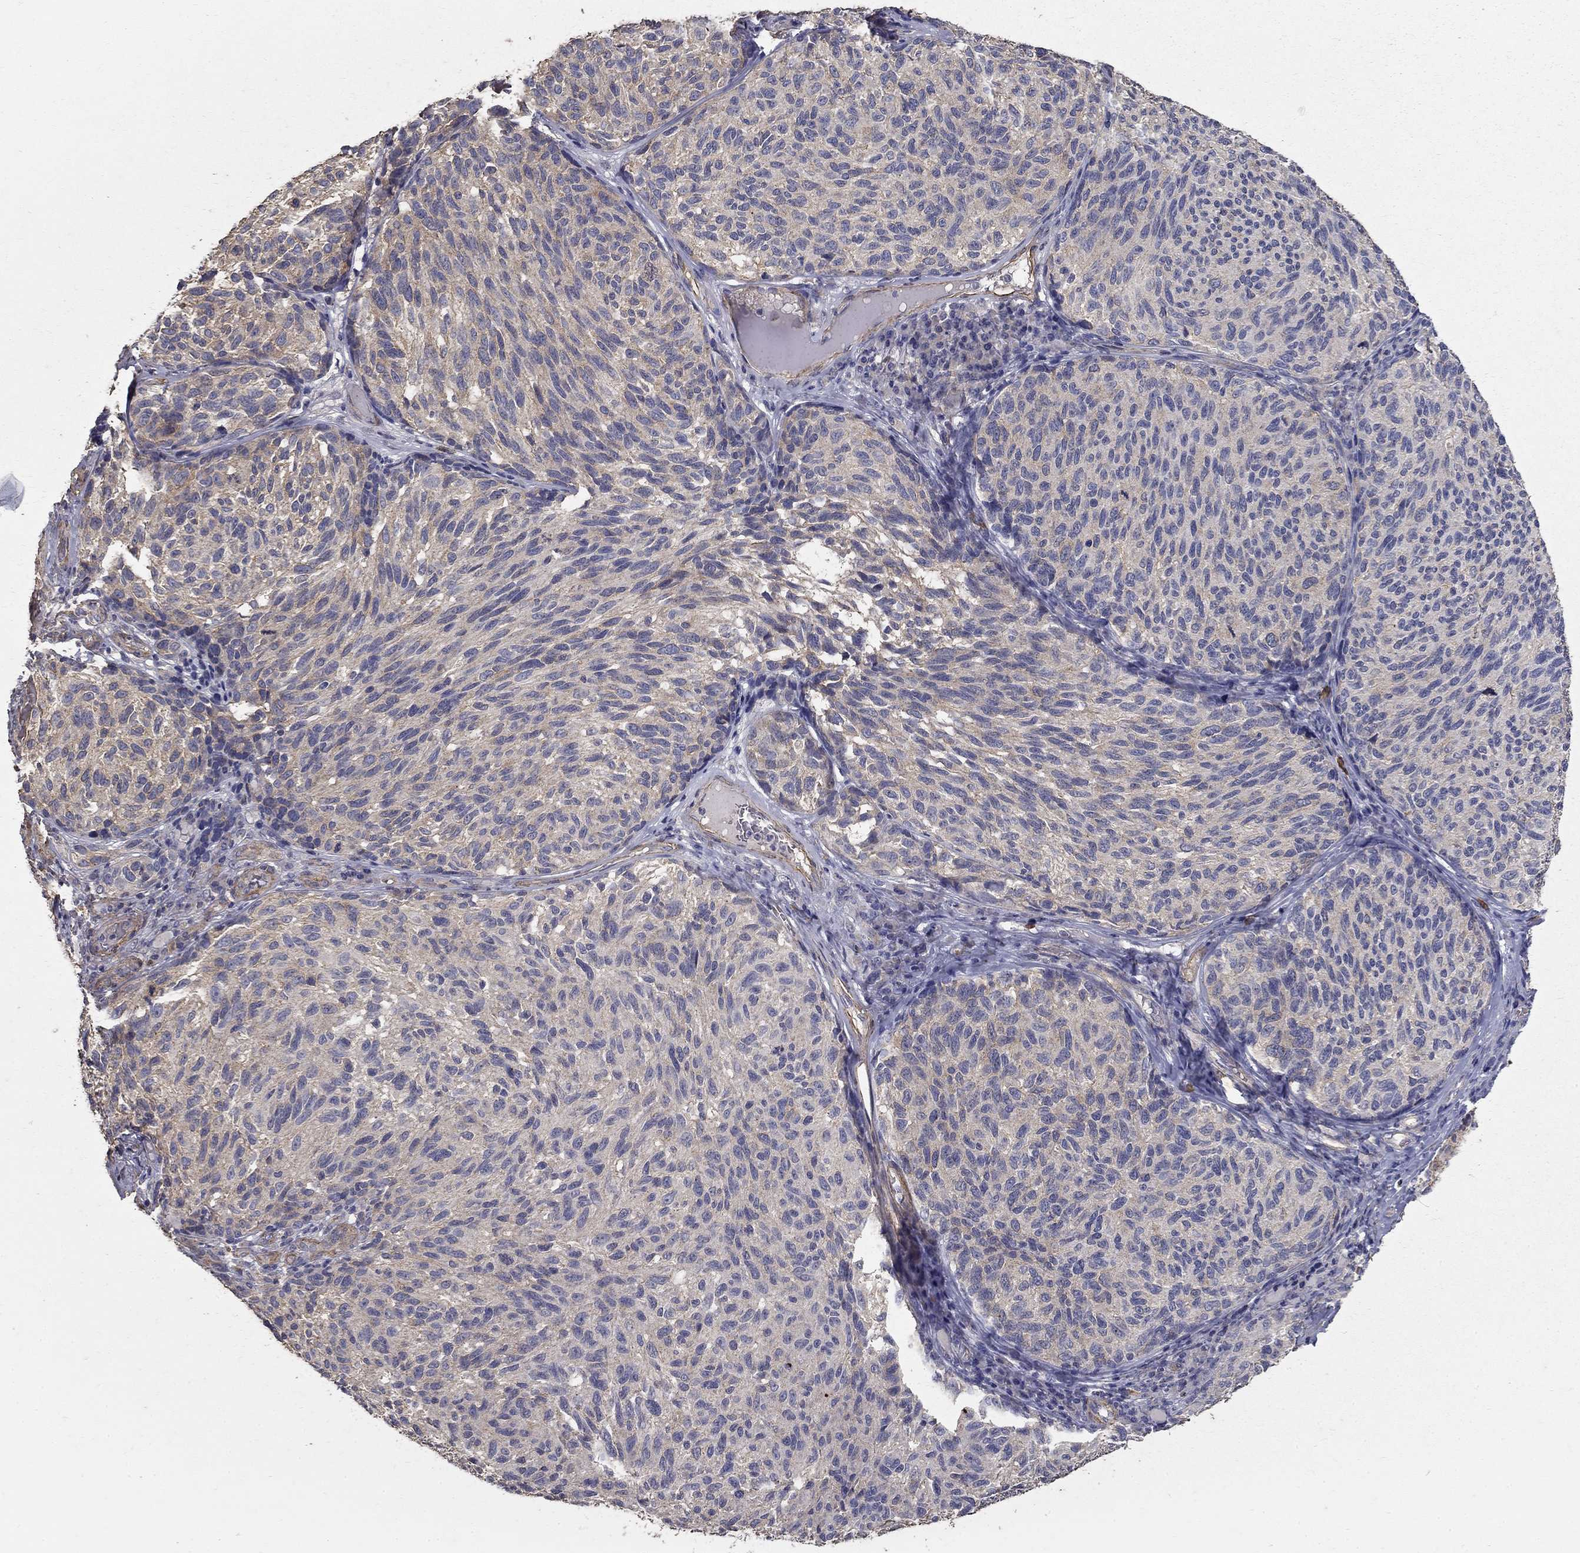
{"staining": {"intensity": "weak", "quantity": "<25%", "location": "cytoplasmic/membranous"}, "tissue": "melanoma", "cell_type": "Tumor cells", "image_type": "cancer", "snomed": [{"axis": "morphology", "description": "Malignant melanoma, NOS"}, {"axis": "topography", "description": "Skin"}], "caption": "This is an IHC photomicrograph of malignant melanoma. There is no positivity in tumor cells.", "gene": "MPP2", "patient": {"sex": "female", "age": 73}}